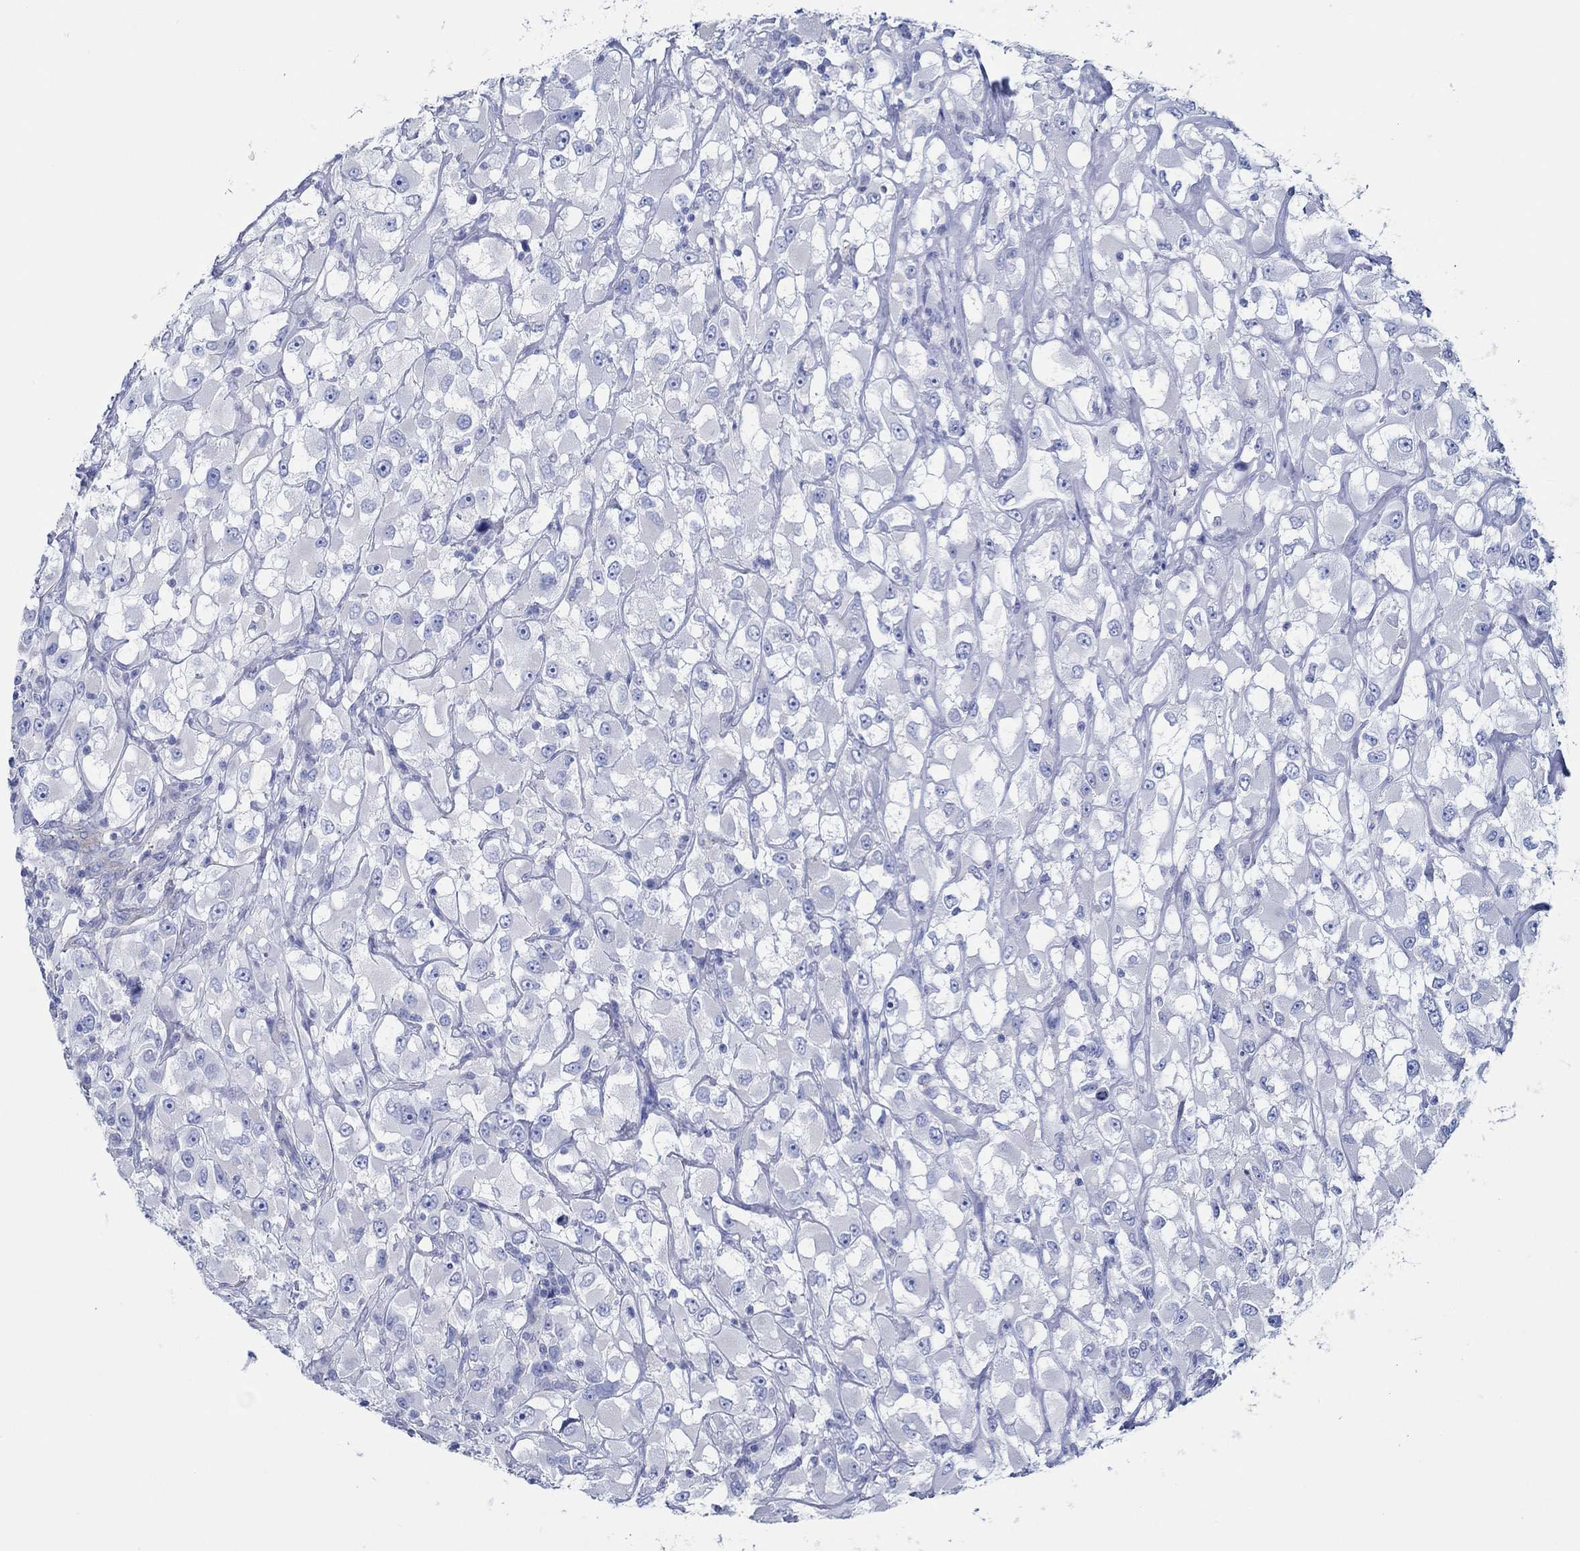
{"staining": {"intensity": "negative", "quantity": "none", "location": "none"}, "tissue": "renal cancer", "cell_type": "Tumor cells", "image_type": "cancer", "snomed": [{"axis": "morphology", "description": "Adenocarcinoma, NOS"}, {"axis": "topography", "description": "Kidney"}], "caption": "IHC histopathology image of neoplastic tissue: renal adenocarcinoma stained with DAB exhibits no significant protein staining in tumor cells. (DAB (3,3'-diaminobenzidine) immunohistochemistry with hematoxylin counter stain).", "gene": "IGFBP6", "patient": {"sex": "female", "age": 52}}